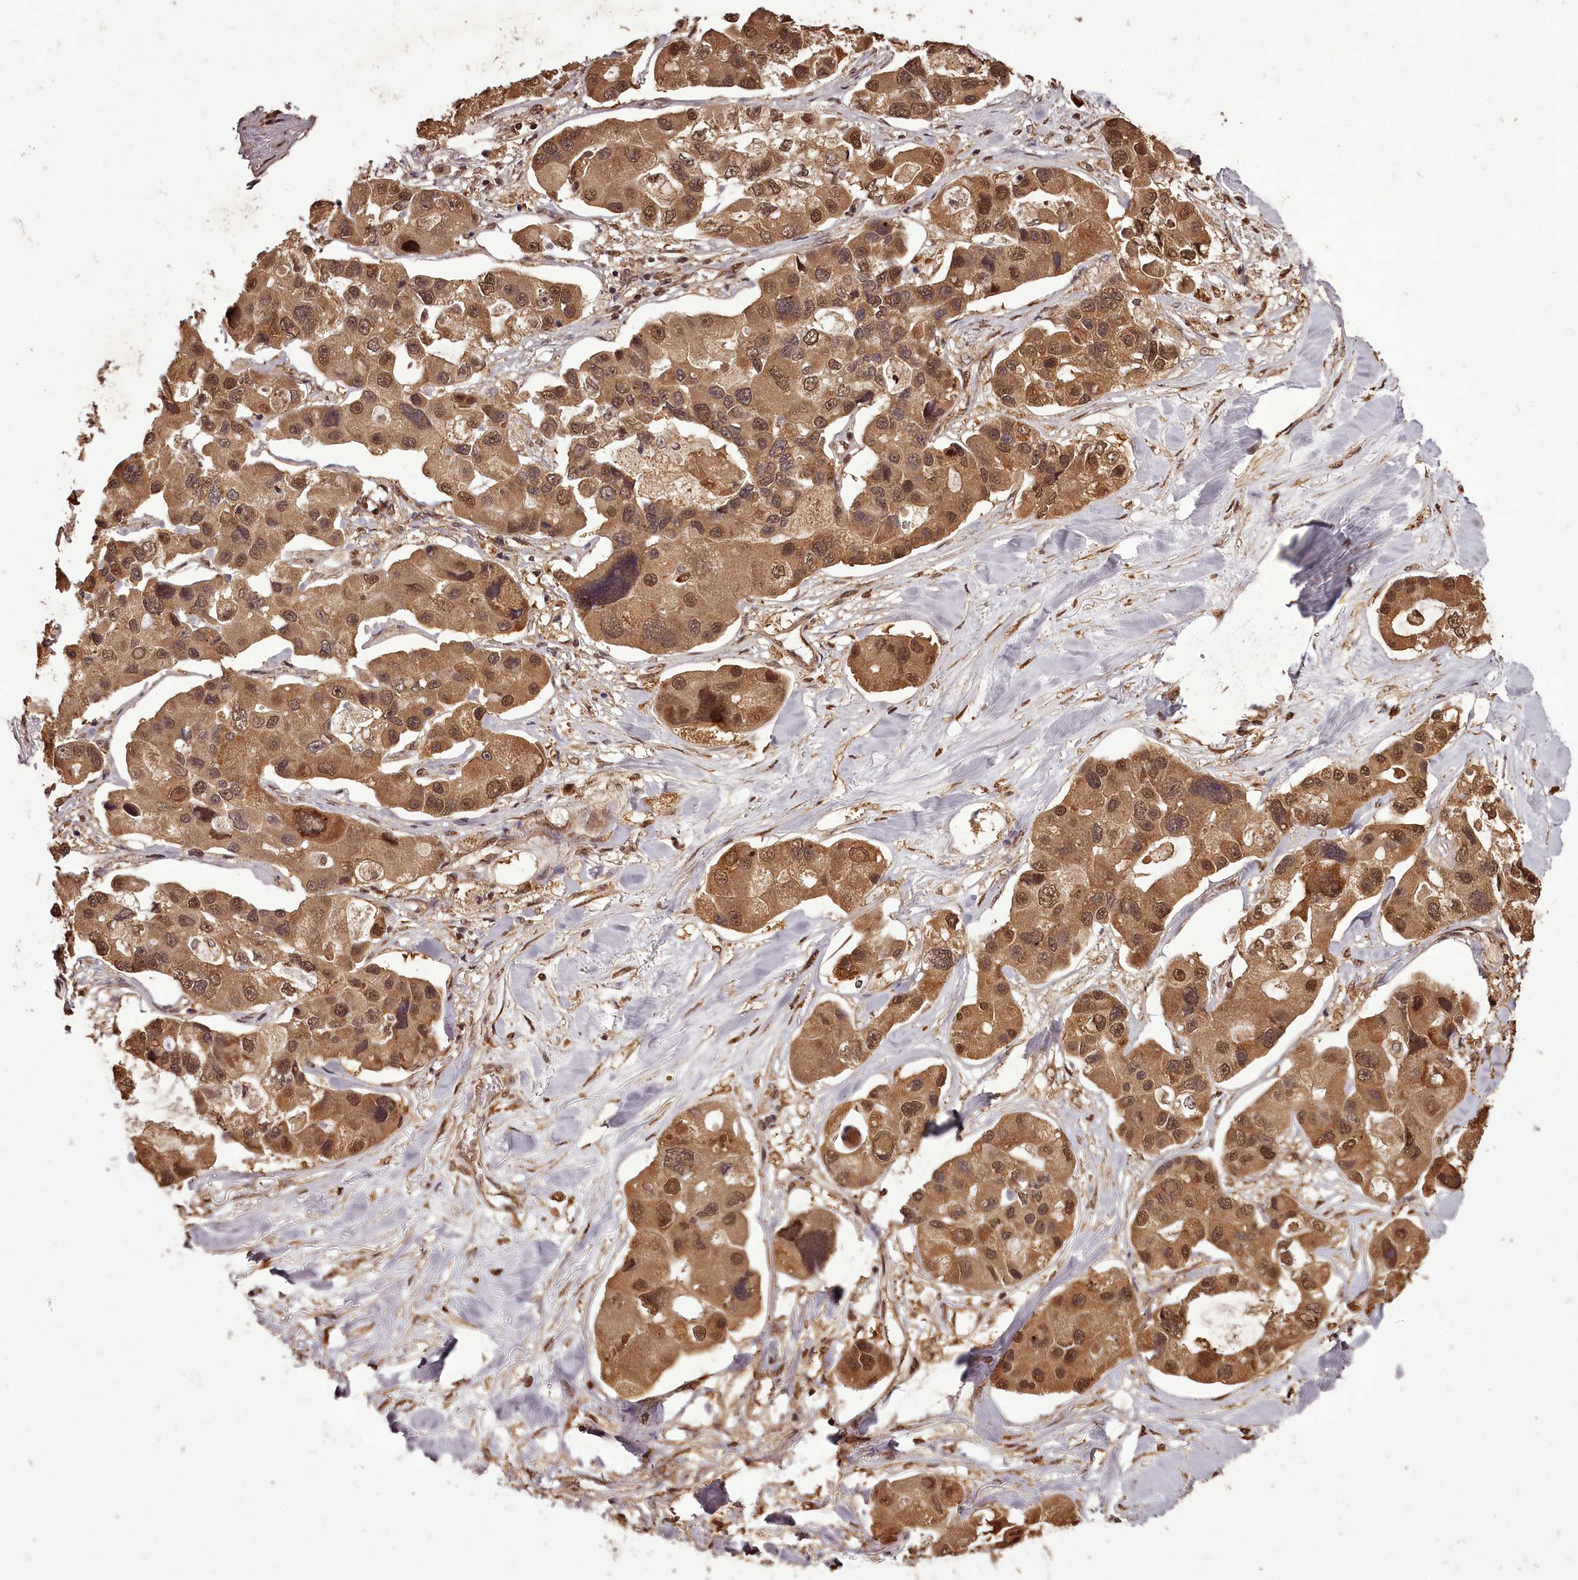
{"staining": {"intensity": "moderate", "quantity": ">75%", "location": "cytoplasmic/membranous,nuclear"}, "tissue": "lung cancer", "cell_type": "Tumor cells", "image_type": "cancer", "snomed": [{"axis": "morphology", "description": "Adenocarcinoma, NOS"}, {"axis": "topography", "description": "Lung"}], "caption": "Immunohistochemical staining of lung adenocarcinoma reveals moderate cytoplasmic/membranous and nuclear protein positivity in about >75% of tumor cells. The staining was performed using DAB (3,3'-diaminobenzidine), with brown indicating positive protein expression. Nuclei are stained blue with hematoxylin.", "gene": "NPRL2", "patient": {"sex": "female", "age": 54}}